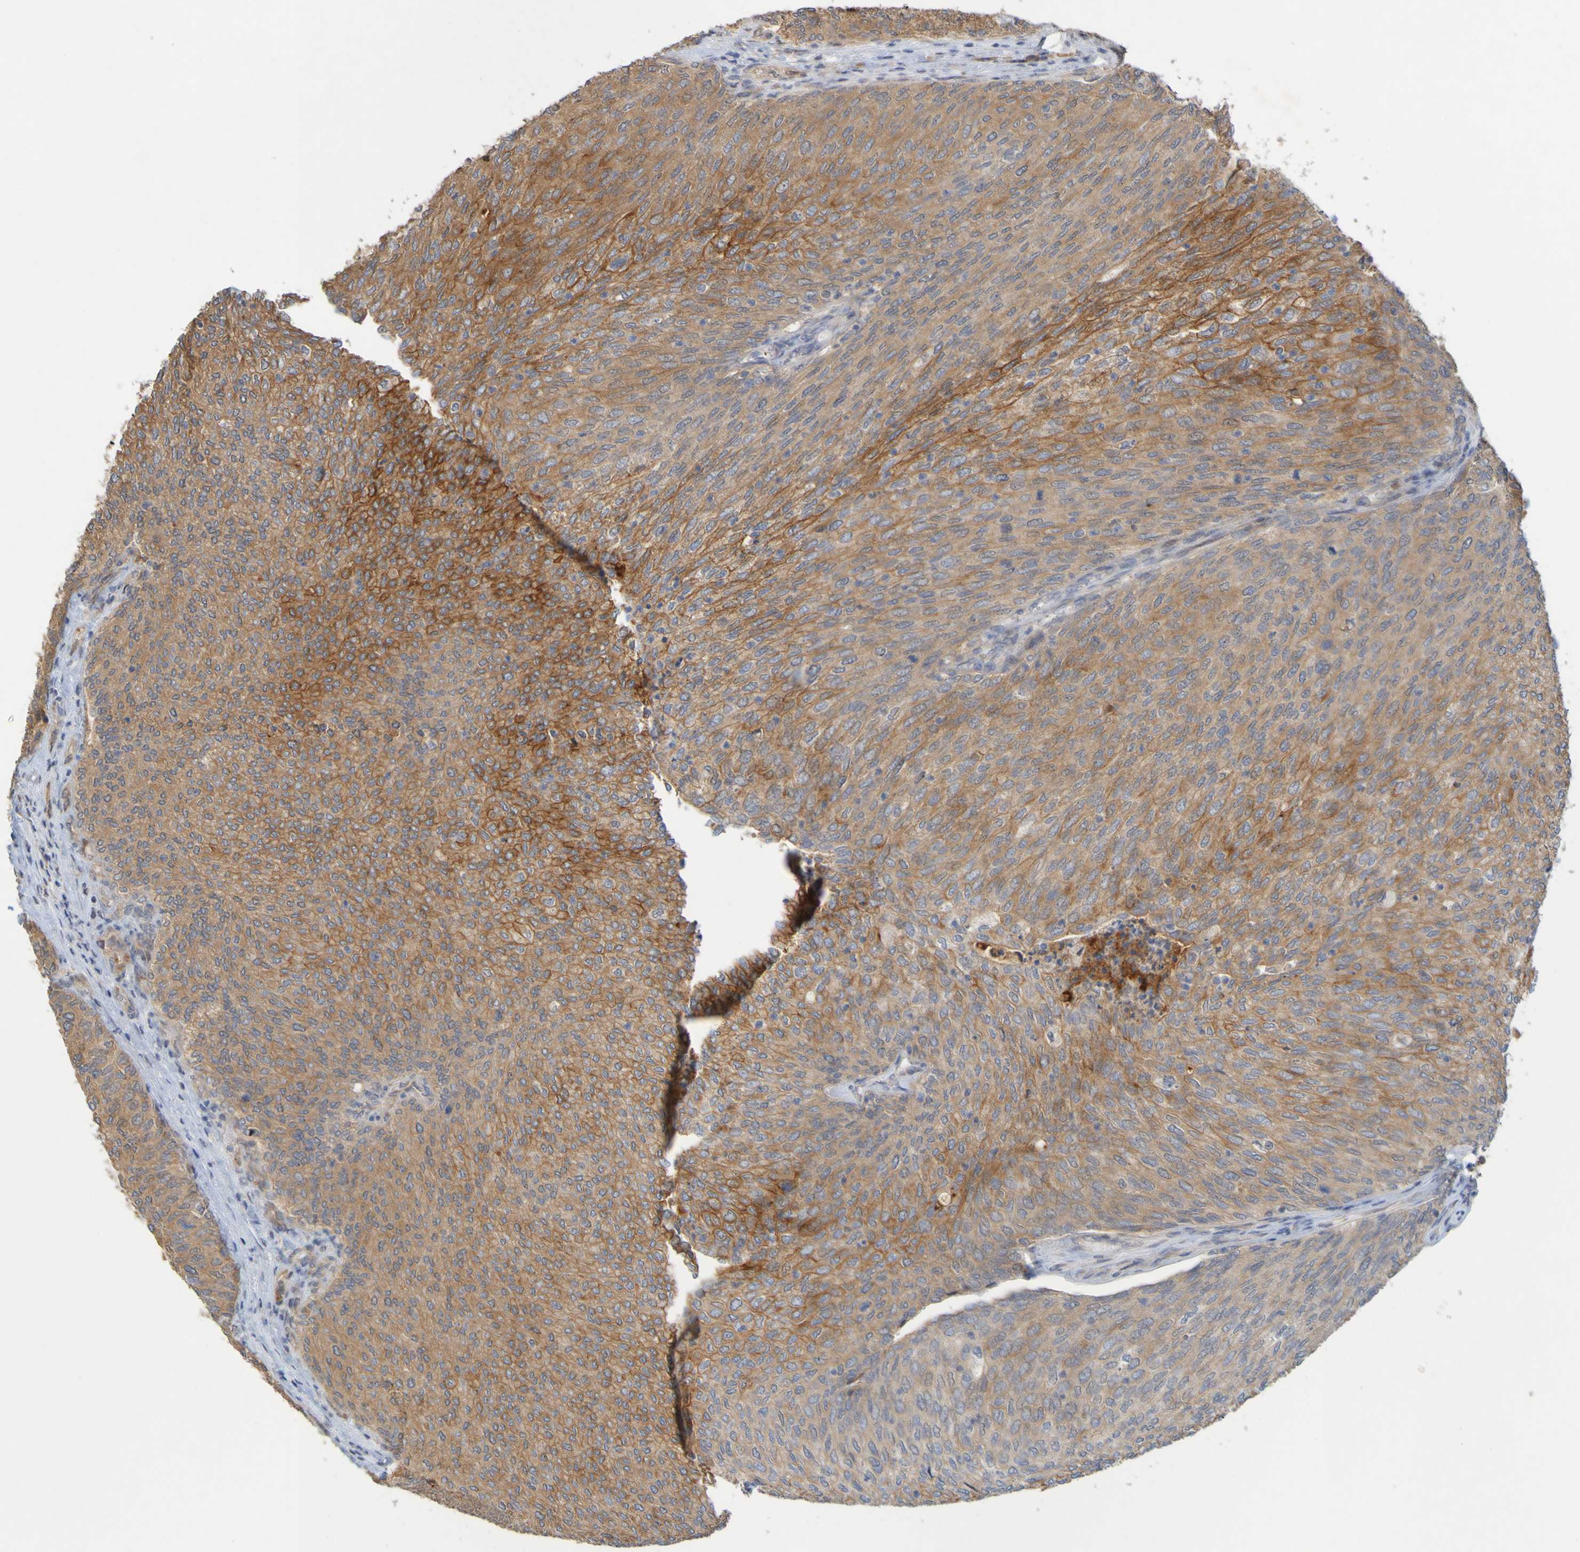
{"staining": {"intensity": "moderate", "quantity": ">75%", "location": "cytoplasmic/membranous"}, "tissue": "urothelial cancer", "cell_type": "Tumor cells", "image_type": "cancer", "snomed": [{"axis": "morphology", "description": "Urothelial carcinoma, Low grade"}, {"axis": "topography", "description": "Urinary bladder"}], "caption": "Urothelial carcinoma (low-grade) stained with IHC reveals moderate cytoplasmic/membranous positivity in about >75% of tumor cells.", "gene": "TMBIM1", "patient": {"sex": "female", "age": 79}}